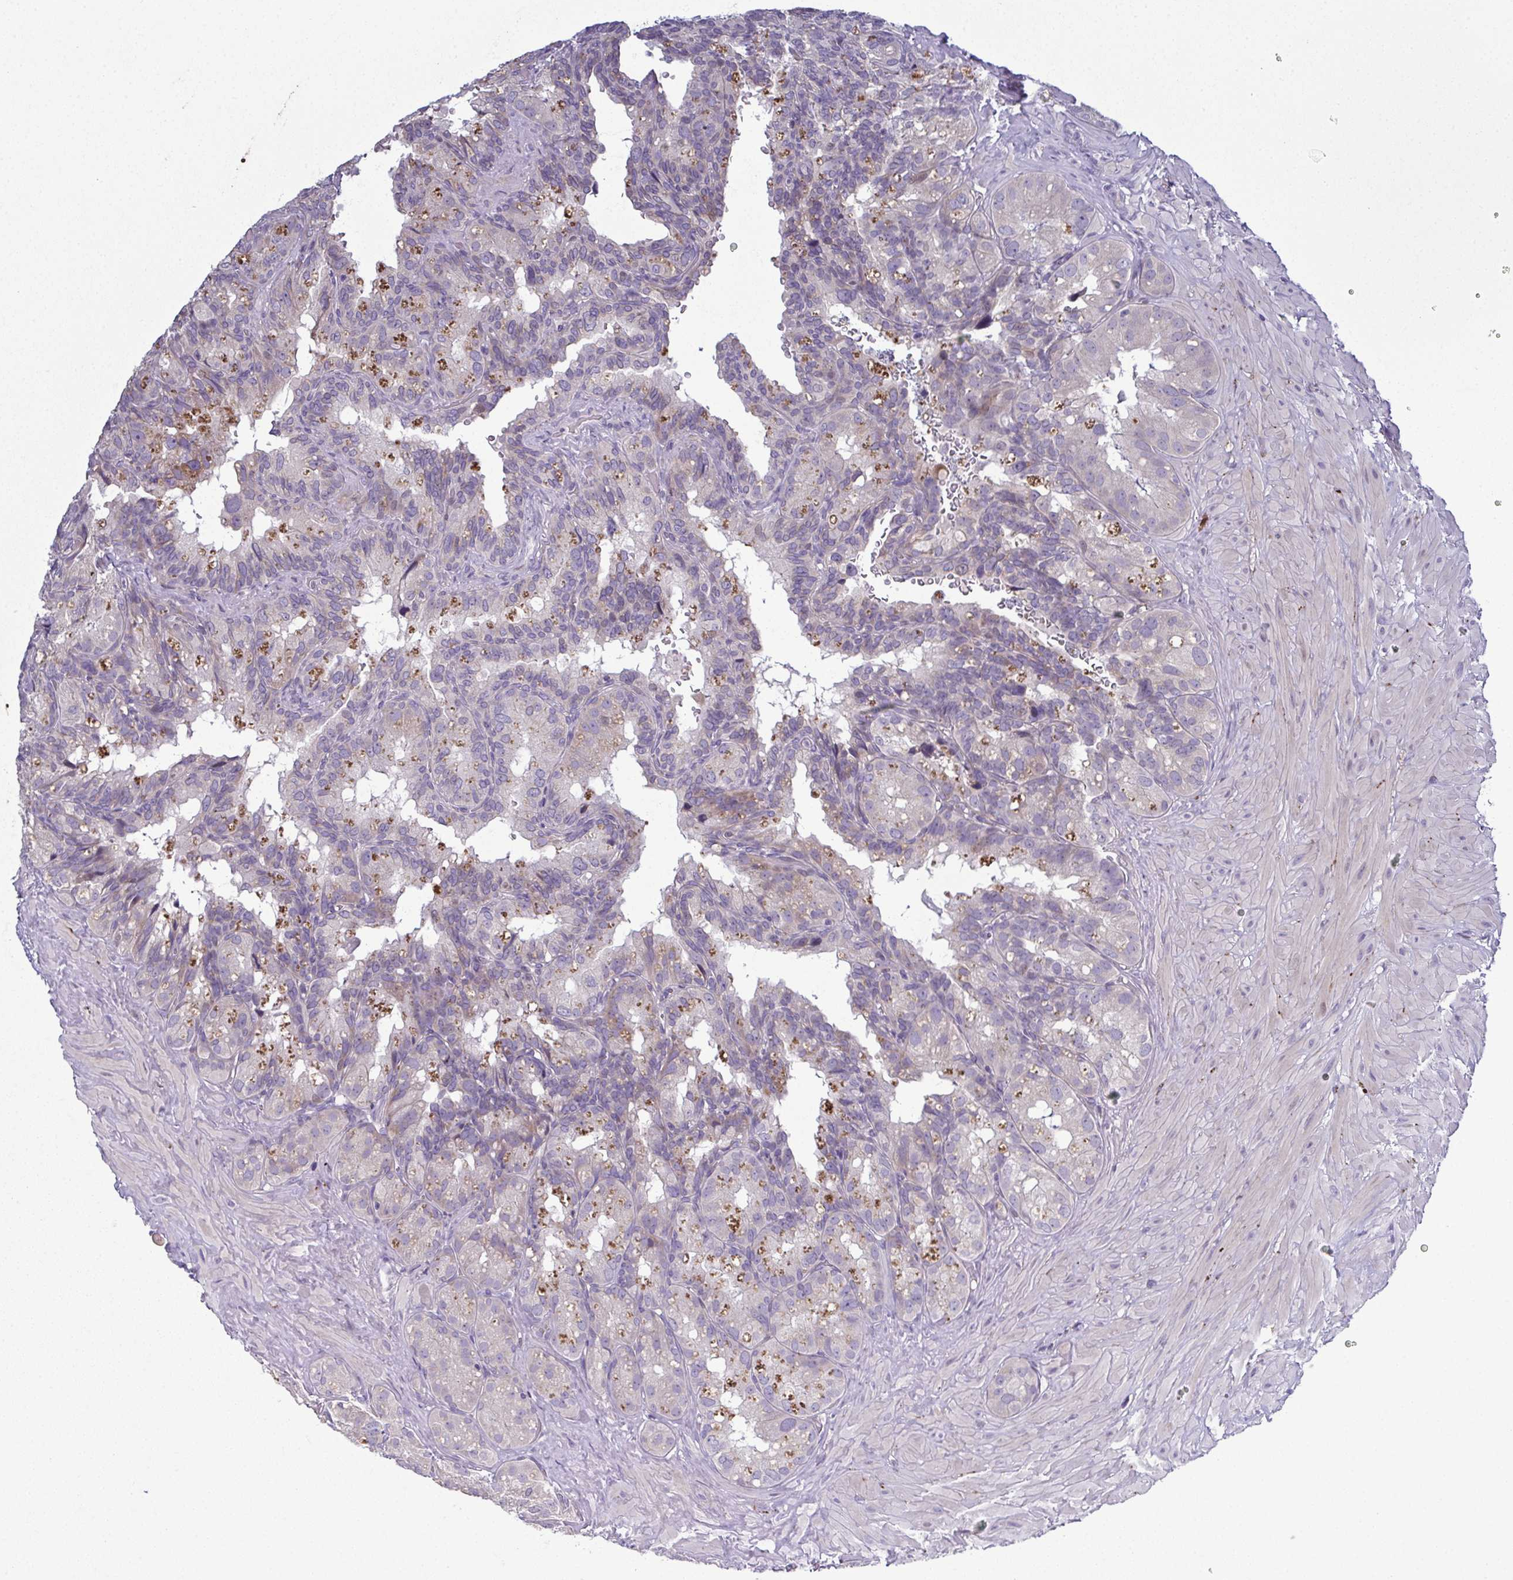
{"staining": {"intensity": "negative", "quantity": "none", "location": "none"}, "tissue": "seminal vesicle", "cell_type": "Glandular cells", "image_type": "normal", "snomed": [{"axis": "morphology", "description": "Normal tissue, NOS"}, {"axis": "topography", "description": "Seminal veicle"}], "caption": "Unremarkable seminal vesicle was stained to show a protein in brown. There is no significant staining in glandular cells. (DAB (3,3'-diaminobenzidine) immunohistochemistry (IHC), high magnification).", "gene": "ODF1", "patient": {"sex": "male", "age": 60}}